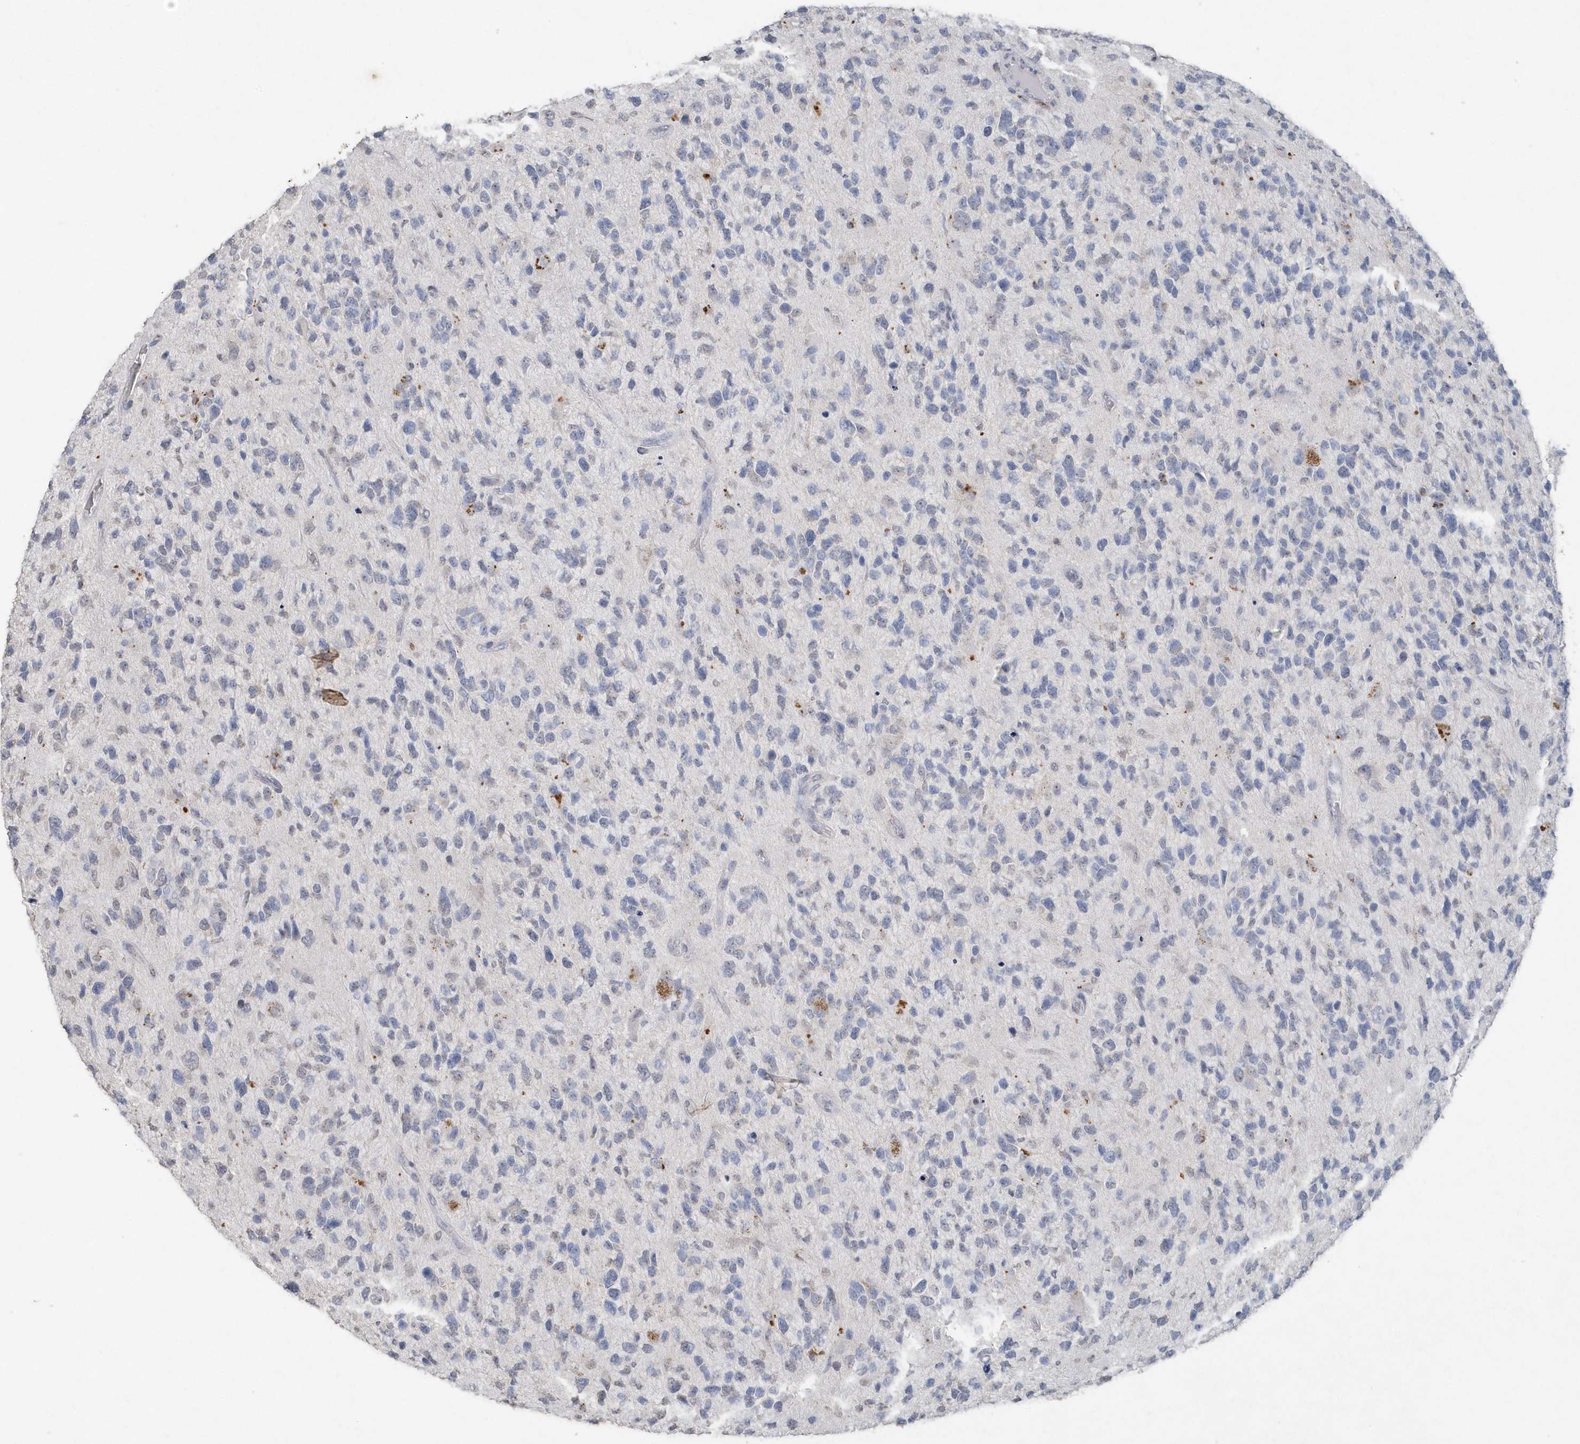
{"staining": {"intensity": "negative", "quantity": "none", "location": "none"}, "tissue": "glioma", "cell_type": "Tumor cells", "image_type": "cancer", "snomed": [{"axis": "morphology", "description": "Glioma, malignant, High grade"}, {"axis": "topography", "description": "Brain"}], "caption": "High magnification brightfield microscopy of glioma stained with DAB (3,3'-diaminobenzidine) (brown) and counterstained with hematoxylin (blue): tumor cells show no significant expression. Brightfield microscopy of immunohistochemistry stained with DAB (3,3'-diaminobenzidine) (brown) and hematoxylin (blue), captured at high magnification.", "gene": "PDCD1", "patient": {"sex": "female", "age": 58}}